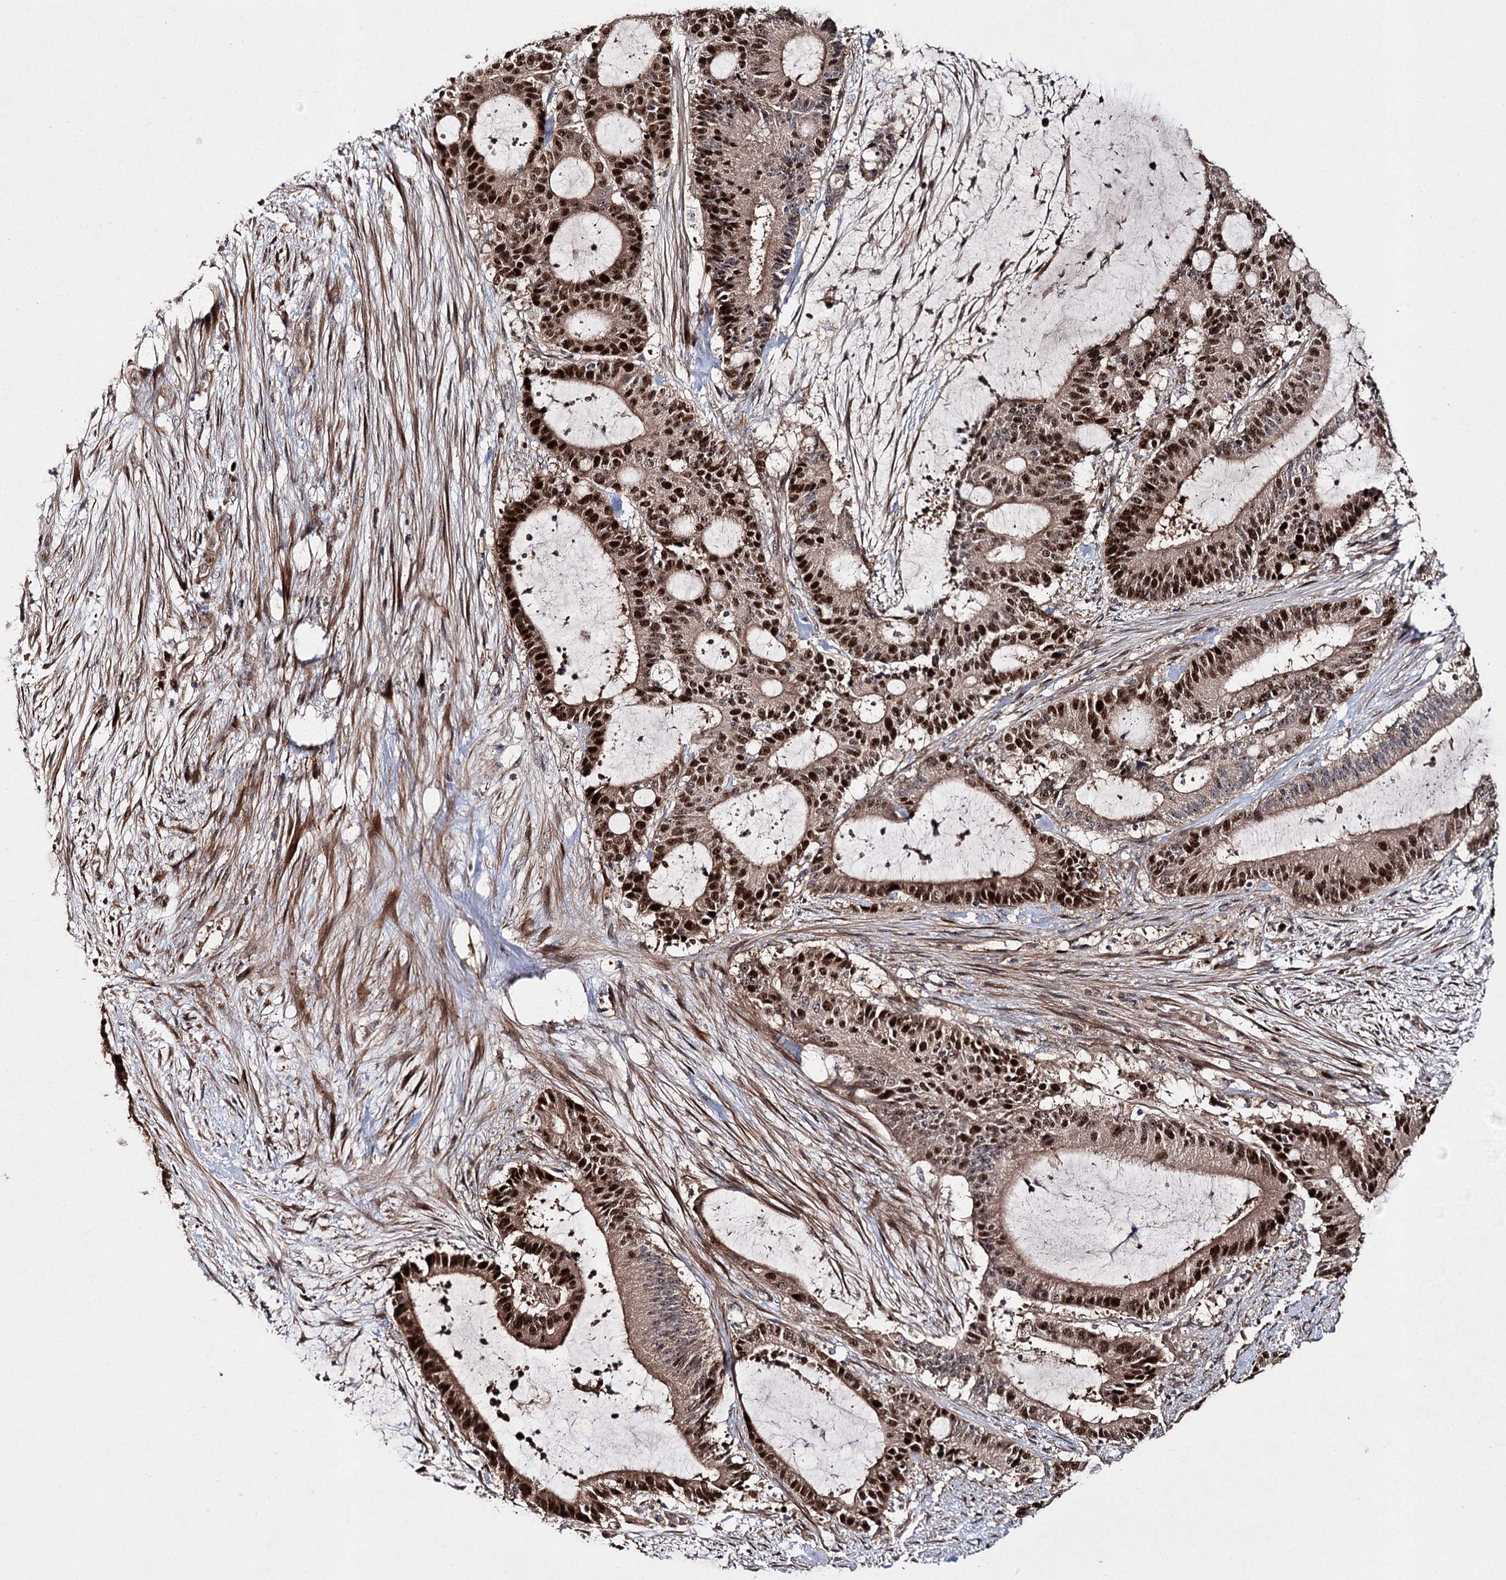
{"staining": {"intensity": "strong", "quantity": ">75%", "location": "nuclear"}, "tissue": "liver cancer", "cell_type": "Tumor cells", "image_type": "cancer", "snomed": [{"axis": "morphology", "description": "Normal tissue, NOS"}, {"axis": "morphology", "description": "Cholangiocarcinoma"}, {"axis": "topography", "description": "Liver"}, {"axis": "topography", "description": "Peripheral nerve tissue"}], "caption": "Liver cancer was stained to show a protein in brown. There is high levels of strong nuclear positivity in about >75% of tumor cells. The staining was performed using DAB (3,3'-diaminobenzidine) to visualize the protein expression in brown, while the nuclei were stained in blue with hematoxylin (Magnification: 20x).", "gene": "PIK3C2A", "patient": {"sex": "female", "age": 73}}